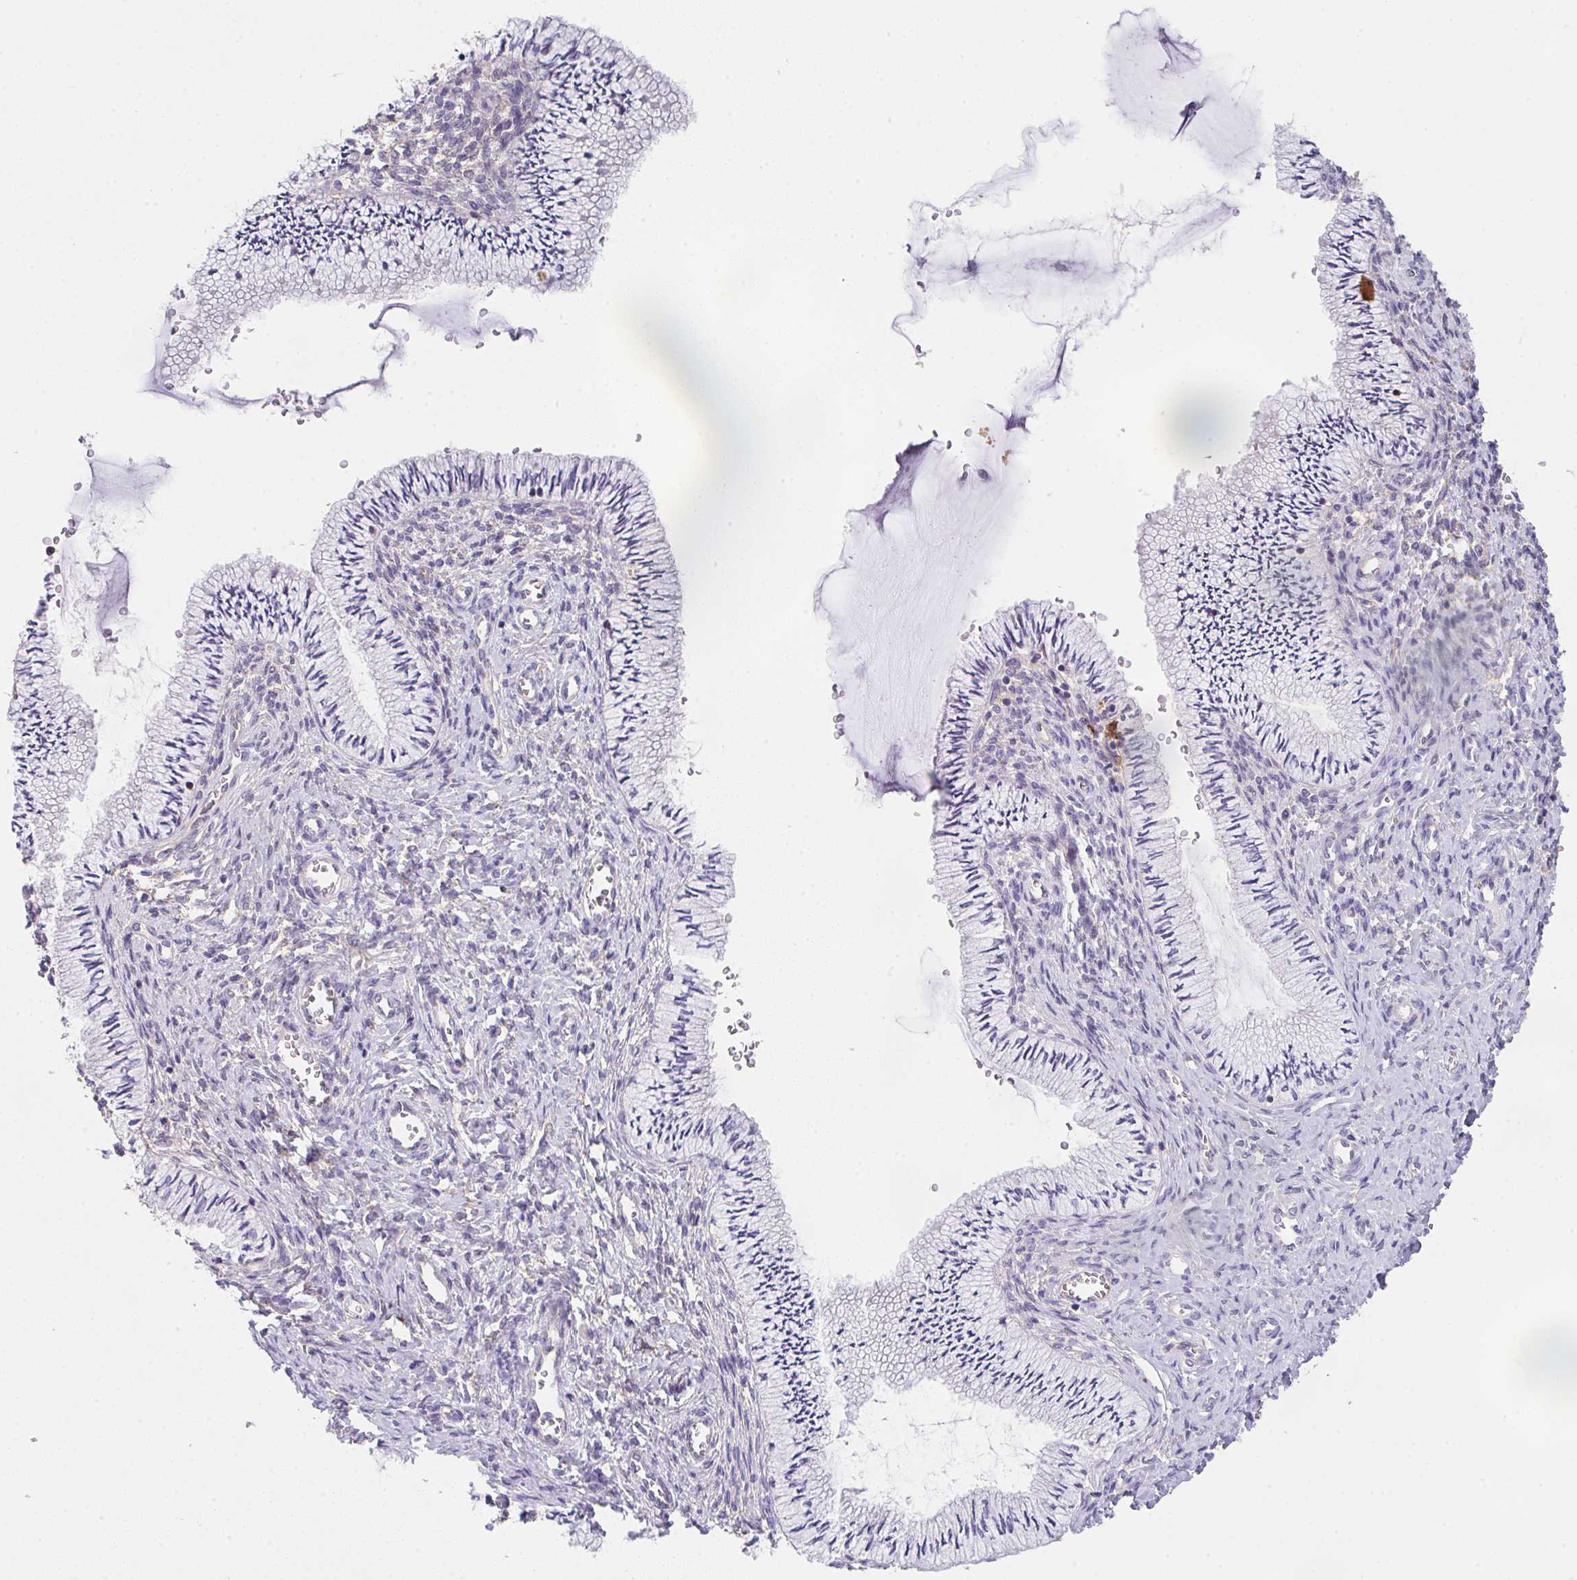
{"staining": {"intensity": "negative", "quantity": "none", "location": "none"}, "tissue": "cervix", "cell_type": "Glandular cells", "image_type": "normal", "snomed": [{"axis": "morphology", "description": "Normal tissue, NOS"}, {"axis": "topography", "description": "Cervix"}], "caption": "The histopathology image displays no staining of glandular cells in benign cervix.", "gene": "DBN1", "patient": {"sex": "female", "age": 24}}